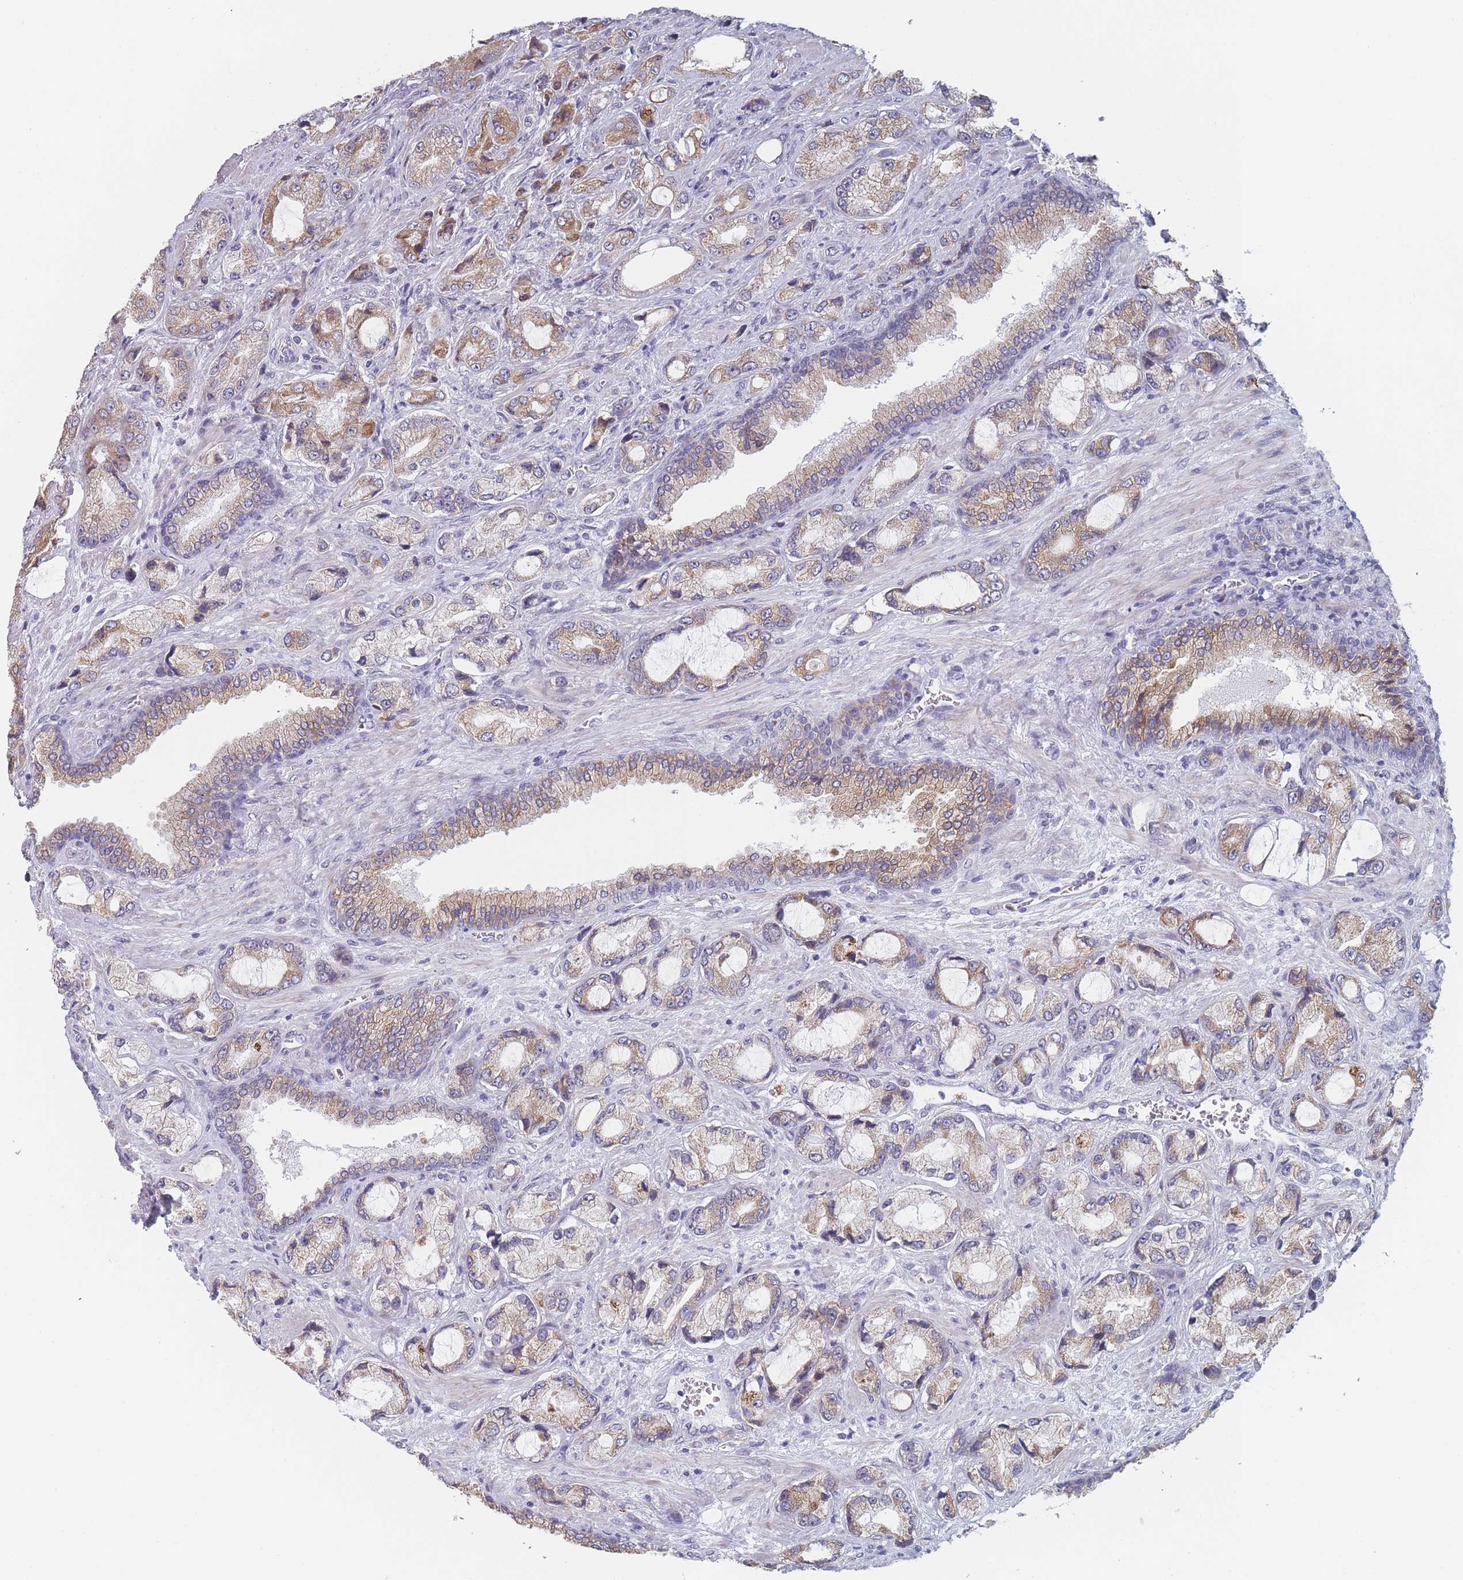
{"staining": {"intensity": "moderate", "quantity": "25%-75%", "location": "cytoplasmic/membranous"}, "tissue": "prostate cancer", "cell_type": "Tumor cells", "image_type": "cancer", "snomed": [{"axis": "morphology", "description": "Adenocarcinoma, High grade"}, {"axis": "topography", "description": "Prostate"}], "caption": "High-power microscopy captured an immunohistochemistry histopathology image of prostate cancer, revealing moderate cytoplasmic/membranous staining in approximately 25%-75% of tumor cells.", "gene": "TMED10", "patient": {"sex": "male", "age": 68}}